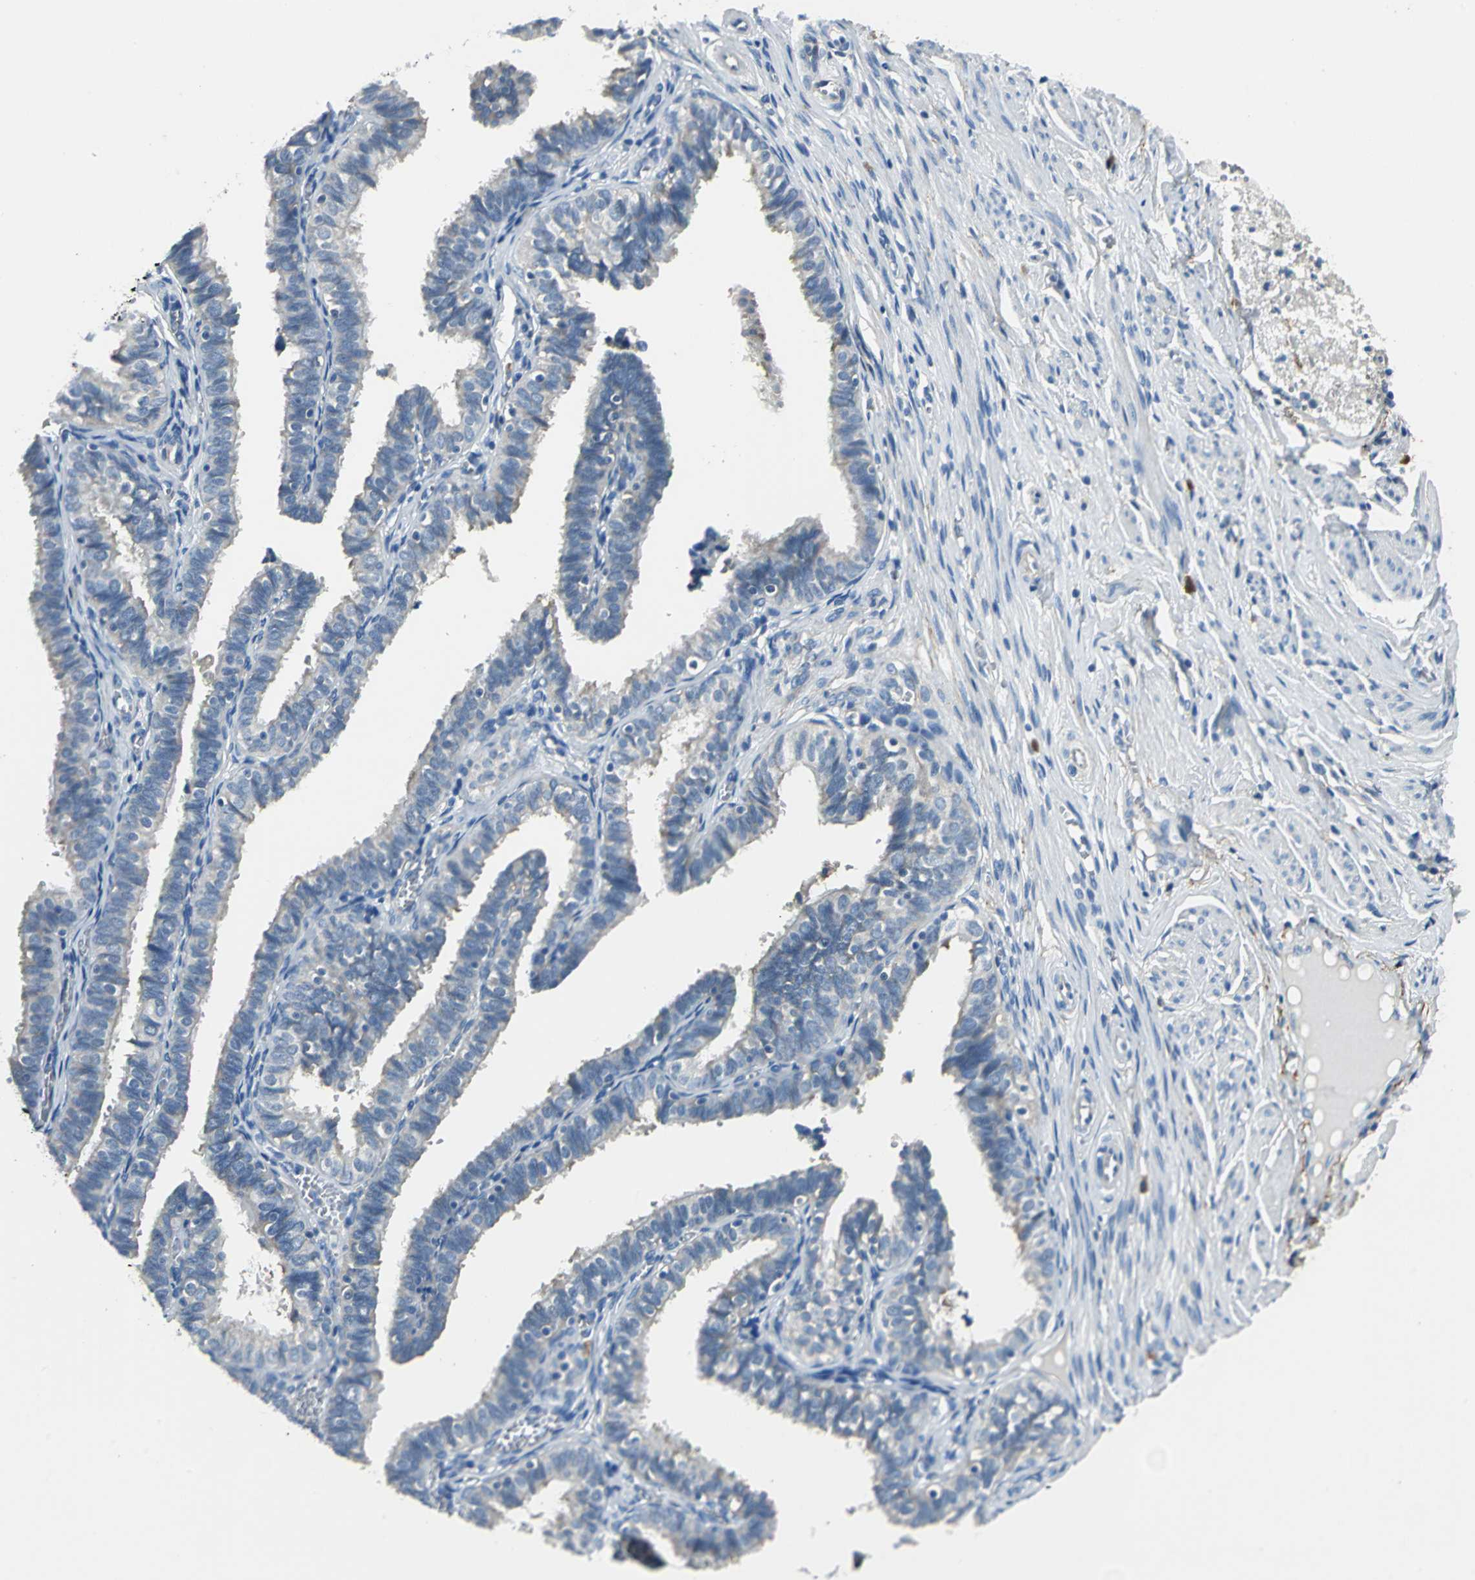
{"staining": {"intensity": "negative", "quantity": "none", "location": "none"}, "tissue": "fallopian tube", "cell_type": "Glandular cells", "image_type": "normal", "snomed": [{"axis": "morphology", "description": "Normal tissue, NOS"}, {"axis": "topography", "description": "Fallopian tube"}], "caption": "DAB (3,3'-diaminobenzidine) immunohistochemical staining of benign fallopian tube exhibits no significant positivity in glandular cells.", "gene": "SLC16A7", "patient": {"sex": "female", "age": 46}}